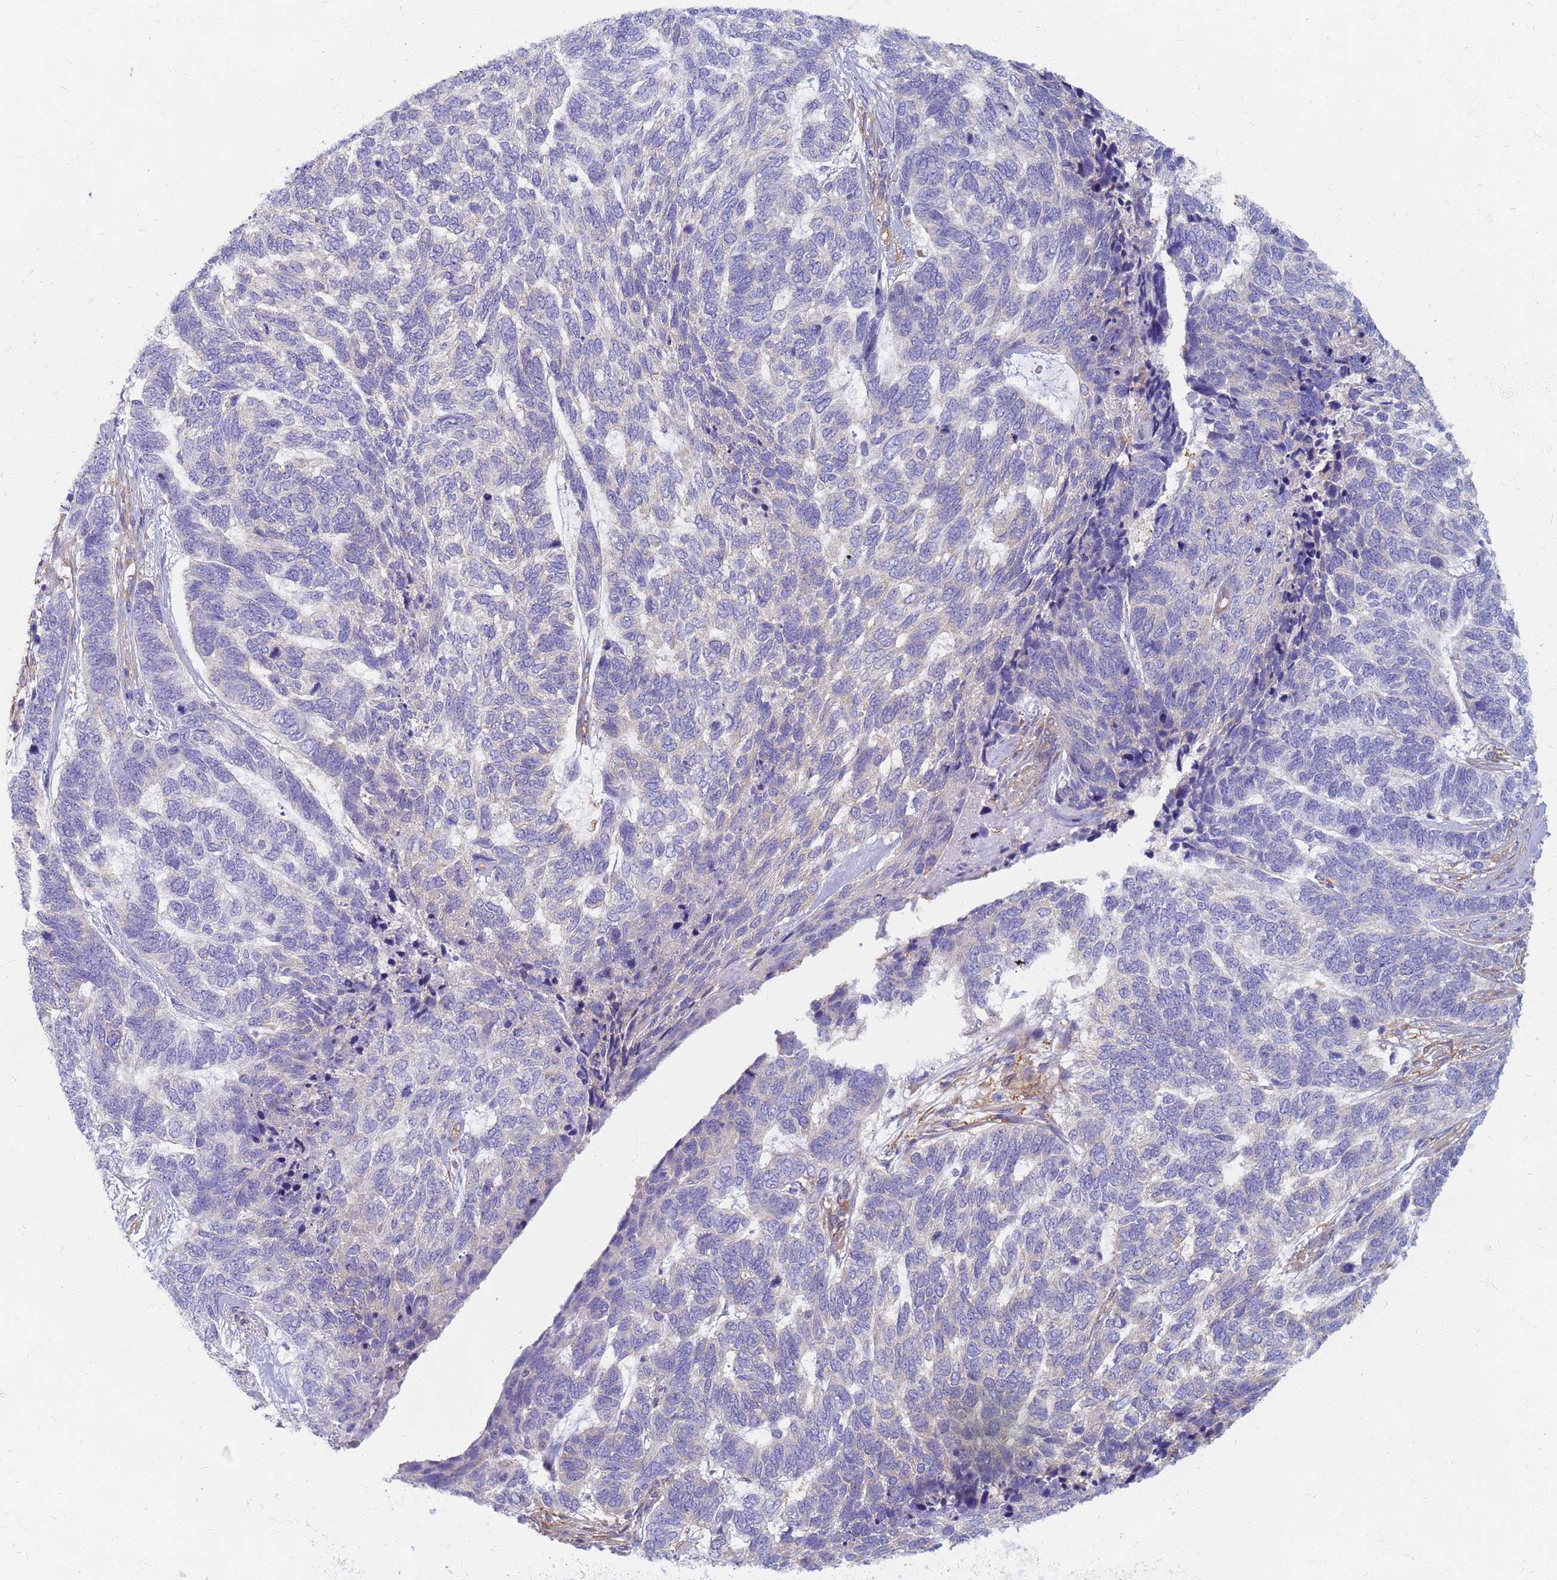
{"staining": {"intensity": "negative", "quantity": "none", "location": "none"}, "tissue": "skin cancer", "cell_type": "Tumor cells", "image_type": "cancer", "snomed": [{"axis": "morphology", "description": "Basal cell carcinoma"}, {"axis": "topography", "description": "Skin"}], "caption": "Tumor cells show no significant positivity in skin cancer.", "gene": "EEA1", "patient": {"sex": "female", "age": 65}}